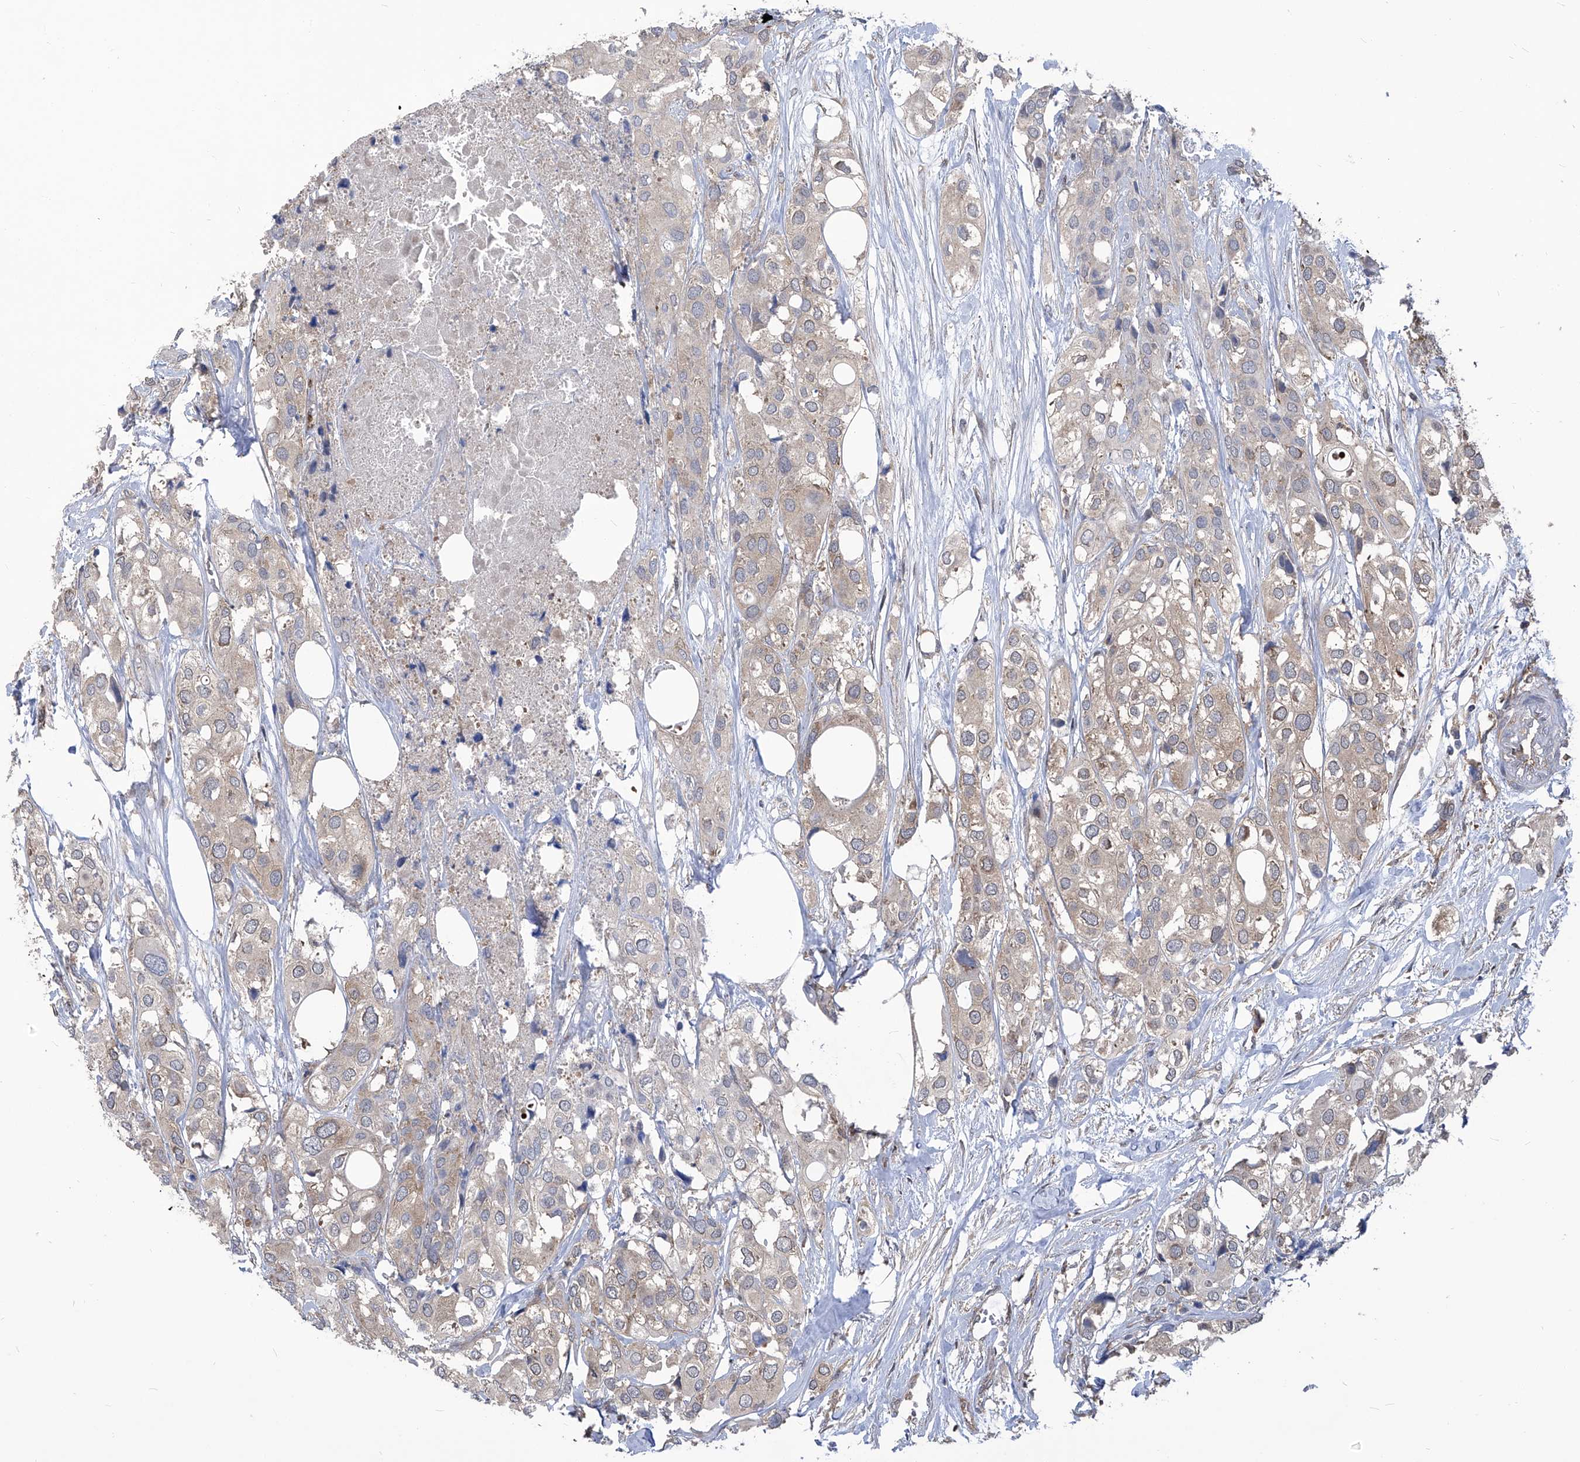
{"staining": {"intensity": "weak", "quantity": "<25%", "location": "cytoplasmic/membranous"}, "tissue": "urothelial cancer", "cell_type": "Tumor cells", "image_type": "cancer", "snomed": [{"axis": "morphology", "description": "Urothelial carcinoma, High grade"}, {"axis": "topography", "description": "Urinary bladder"}], "caption": "Tumor cells are negative for brown protein staining in urothelial carcinoma (high-grade). (Stains: DAB (3,3'-diaminobenzidine) immunohistochemistry (IHC) with hematoxylin counter stain, Microscopy: brightfield microscopy at high magnification).", "gene": "EIF3M", "patient": {"sex": "male", "age": 64}}